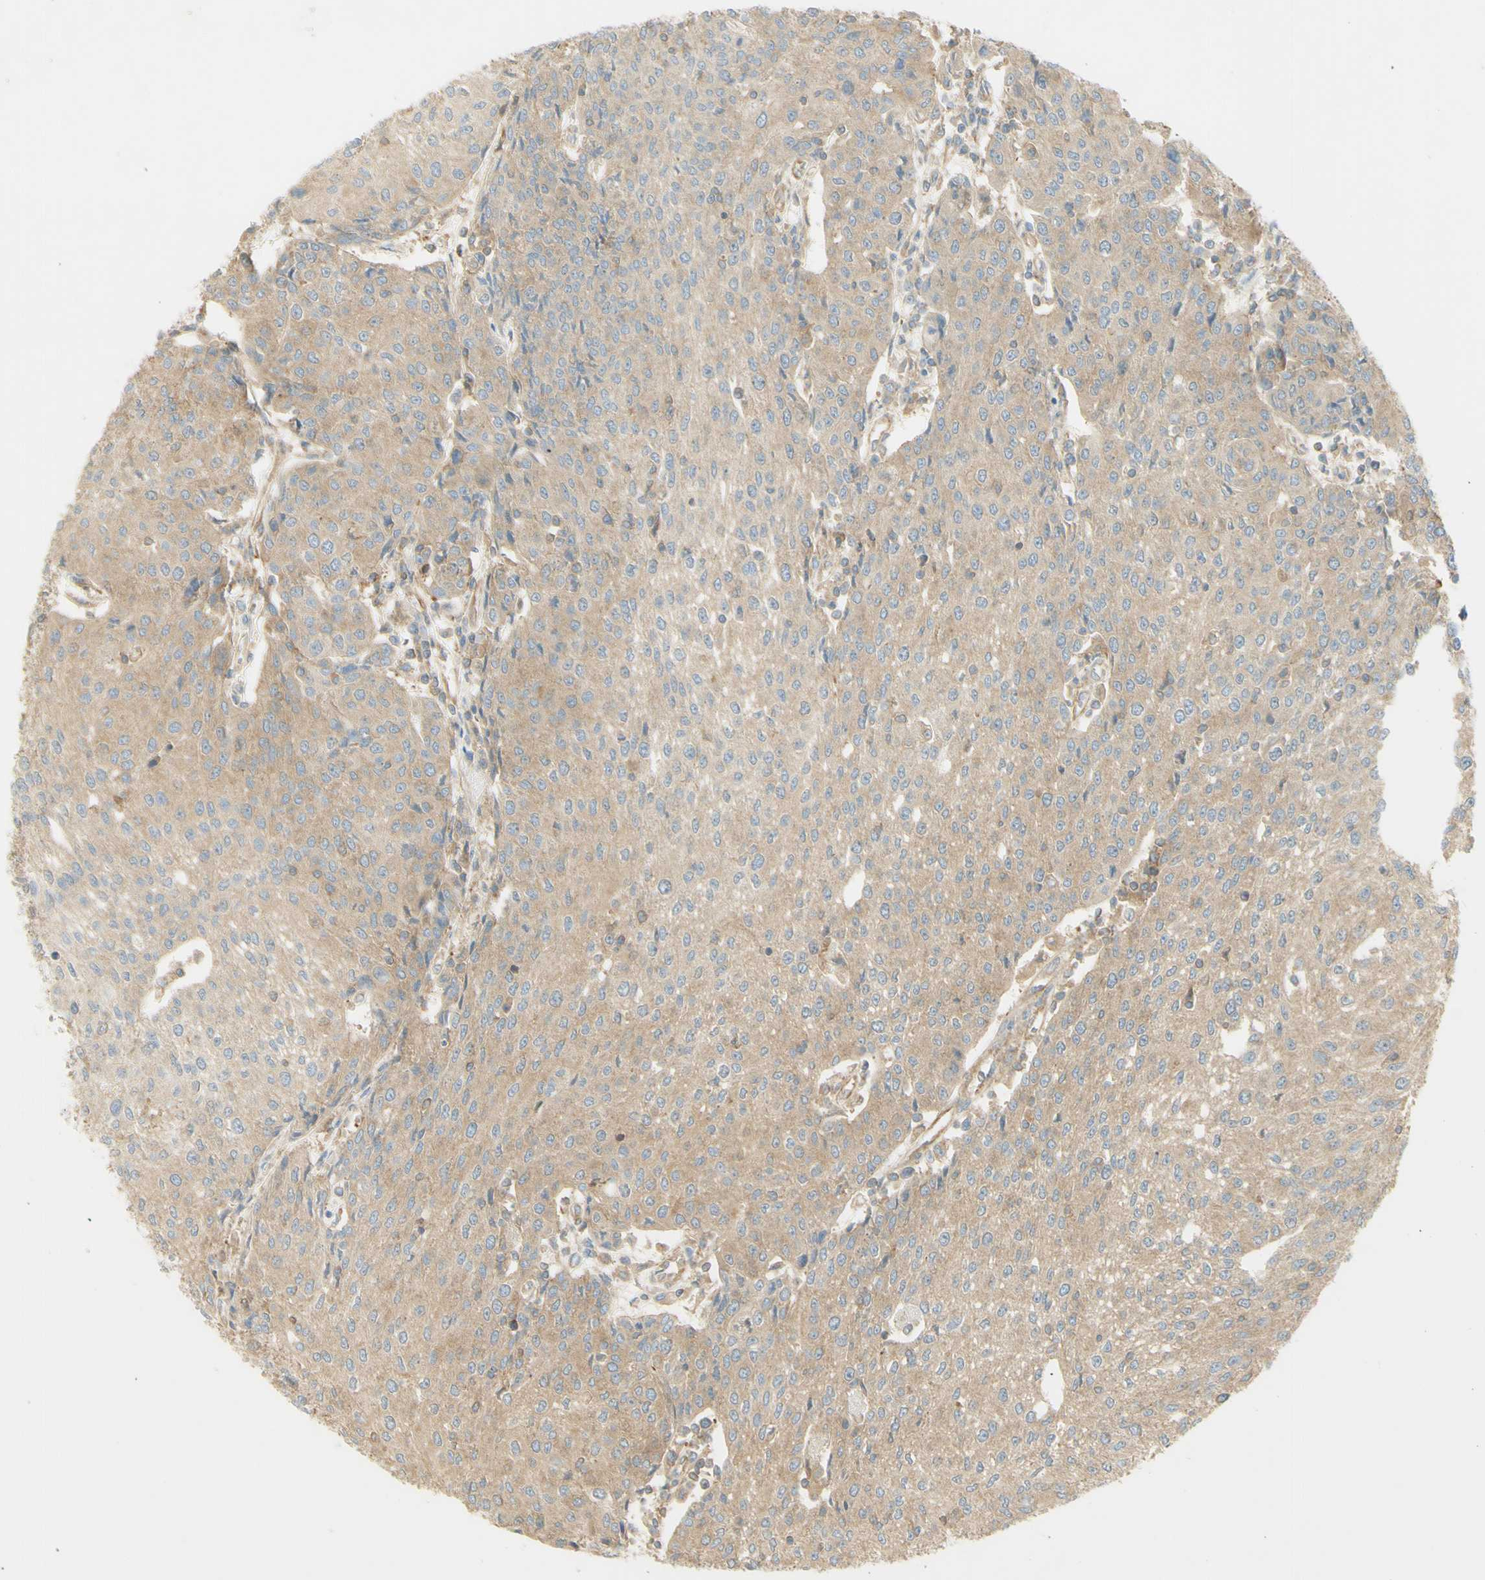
{"staining": {"intensity": "moderate", "quantity": ">75%", "location": "cytoplasmic/membranous"}, "tissue": "urothelial cancer", "cell_type": "Tumor cells", "image_type": "cancer", "snomed": [{"axis": "morphology", "description": "Urothelial carcinoma, High grade"}, {"axis": "topography", "description": "Urinary bladder"}], "caption": "Protein staining displays moderate cytoplasmic/membranous expression in about >75% of tumor cells in urothelial carcinoma (high-grade).", "gene": "IKBKG", "patient": {"sex": "female", "age": 85}}